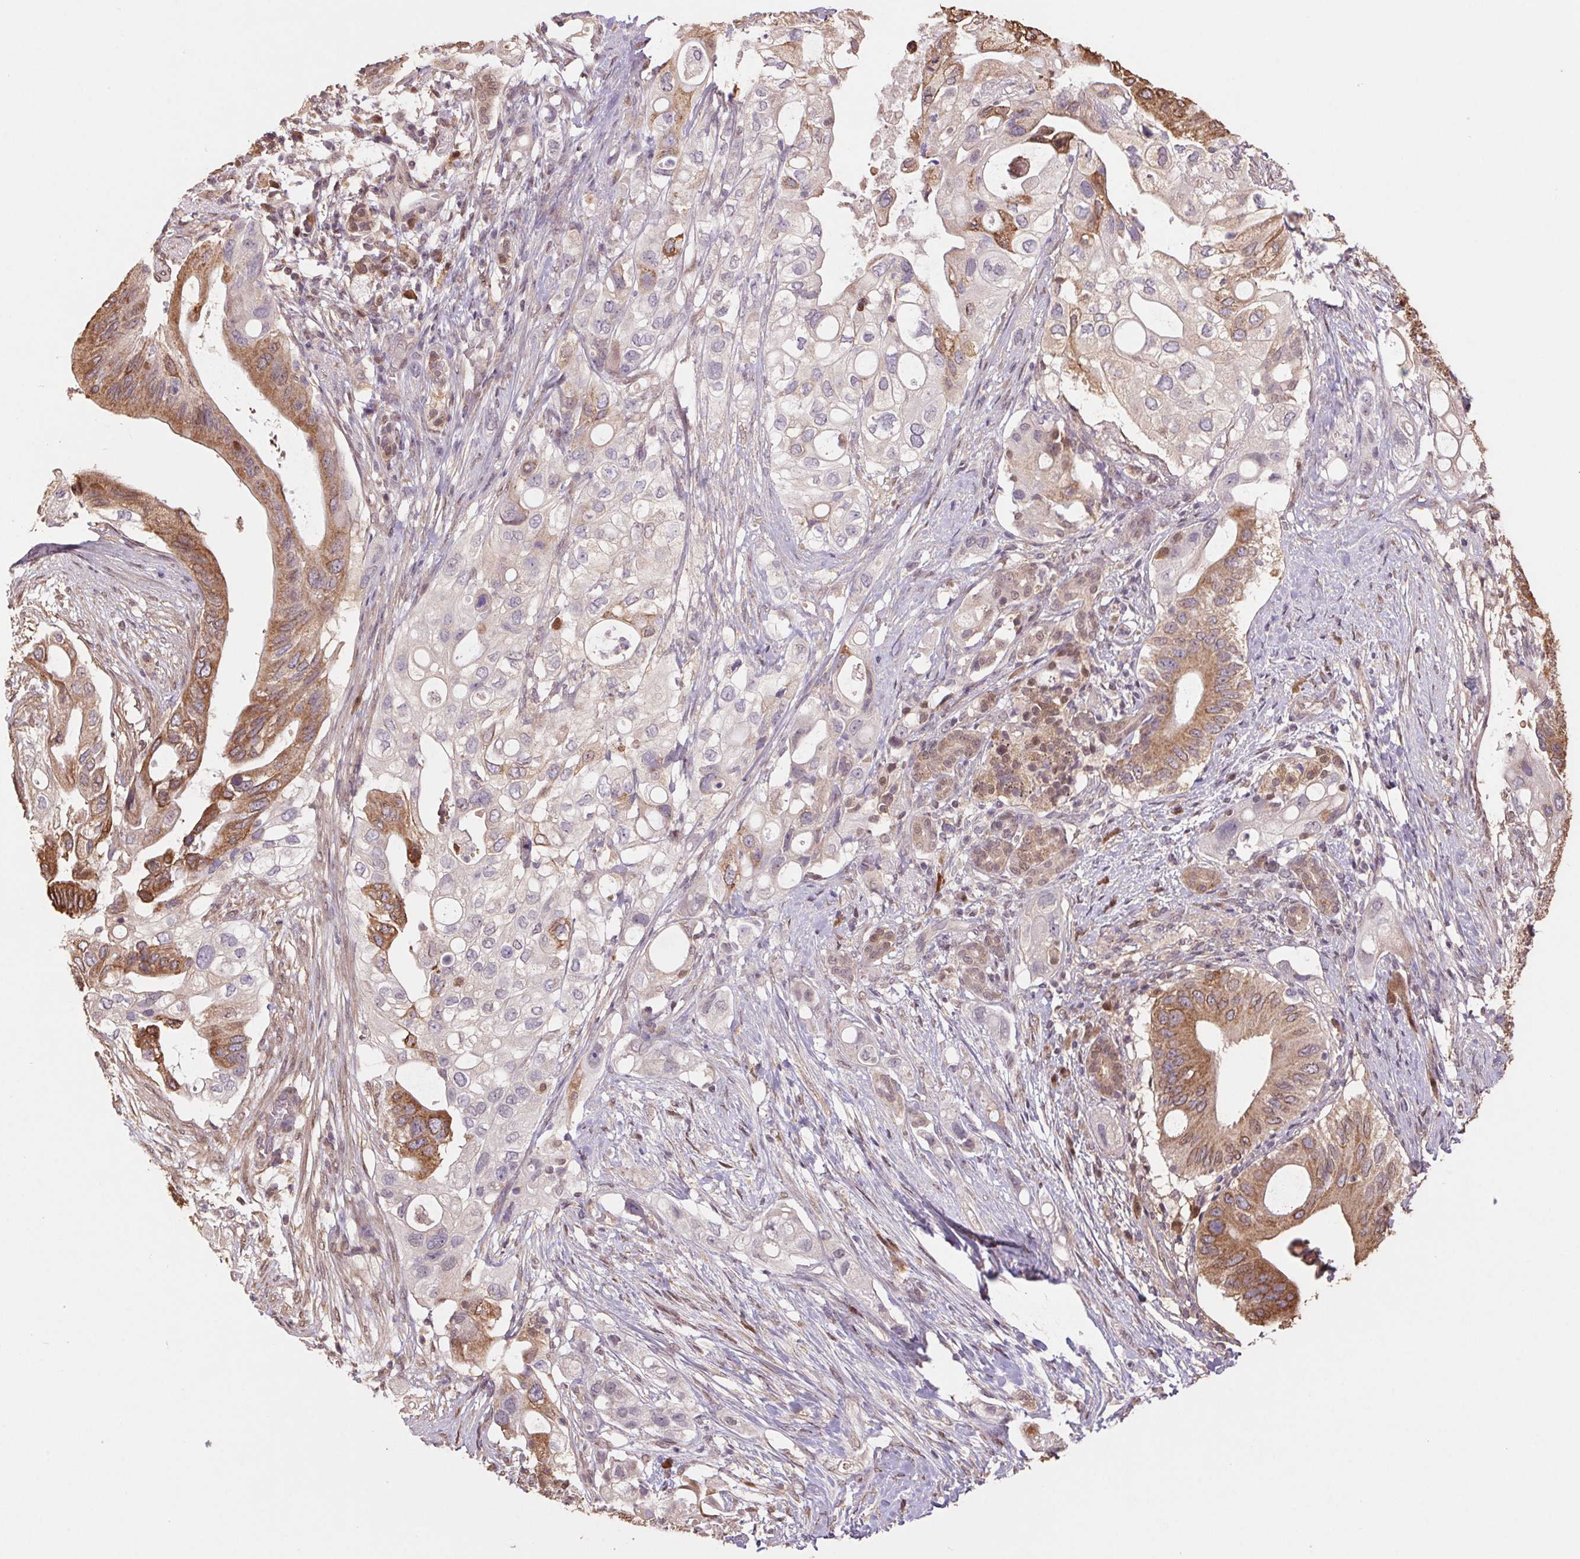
{"staining": {"intensity": "moderate", "quantity": "25%-75%", "location": "cytoplasmic/membranous"}, "tissue": "pancreatic cancer", "cell_type": "Tumor cells", "image_type": "cancer", "snomed": [{"axis": "morphology", "description": "Adenocarcinoma, NOS"}, {"axis": "topography", "description": "Pancreas"}], "caption": "Pancreatic cancer (adenocarcinoma) stained for a protein displays moderate cytoplasmic/membranous positivity in tumor cells.", "gene": "CUTA", "patient": {"sex": "female", "age": 72}}